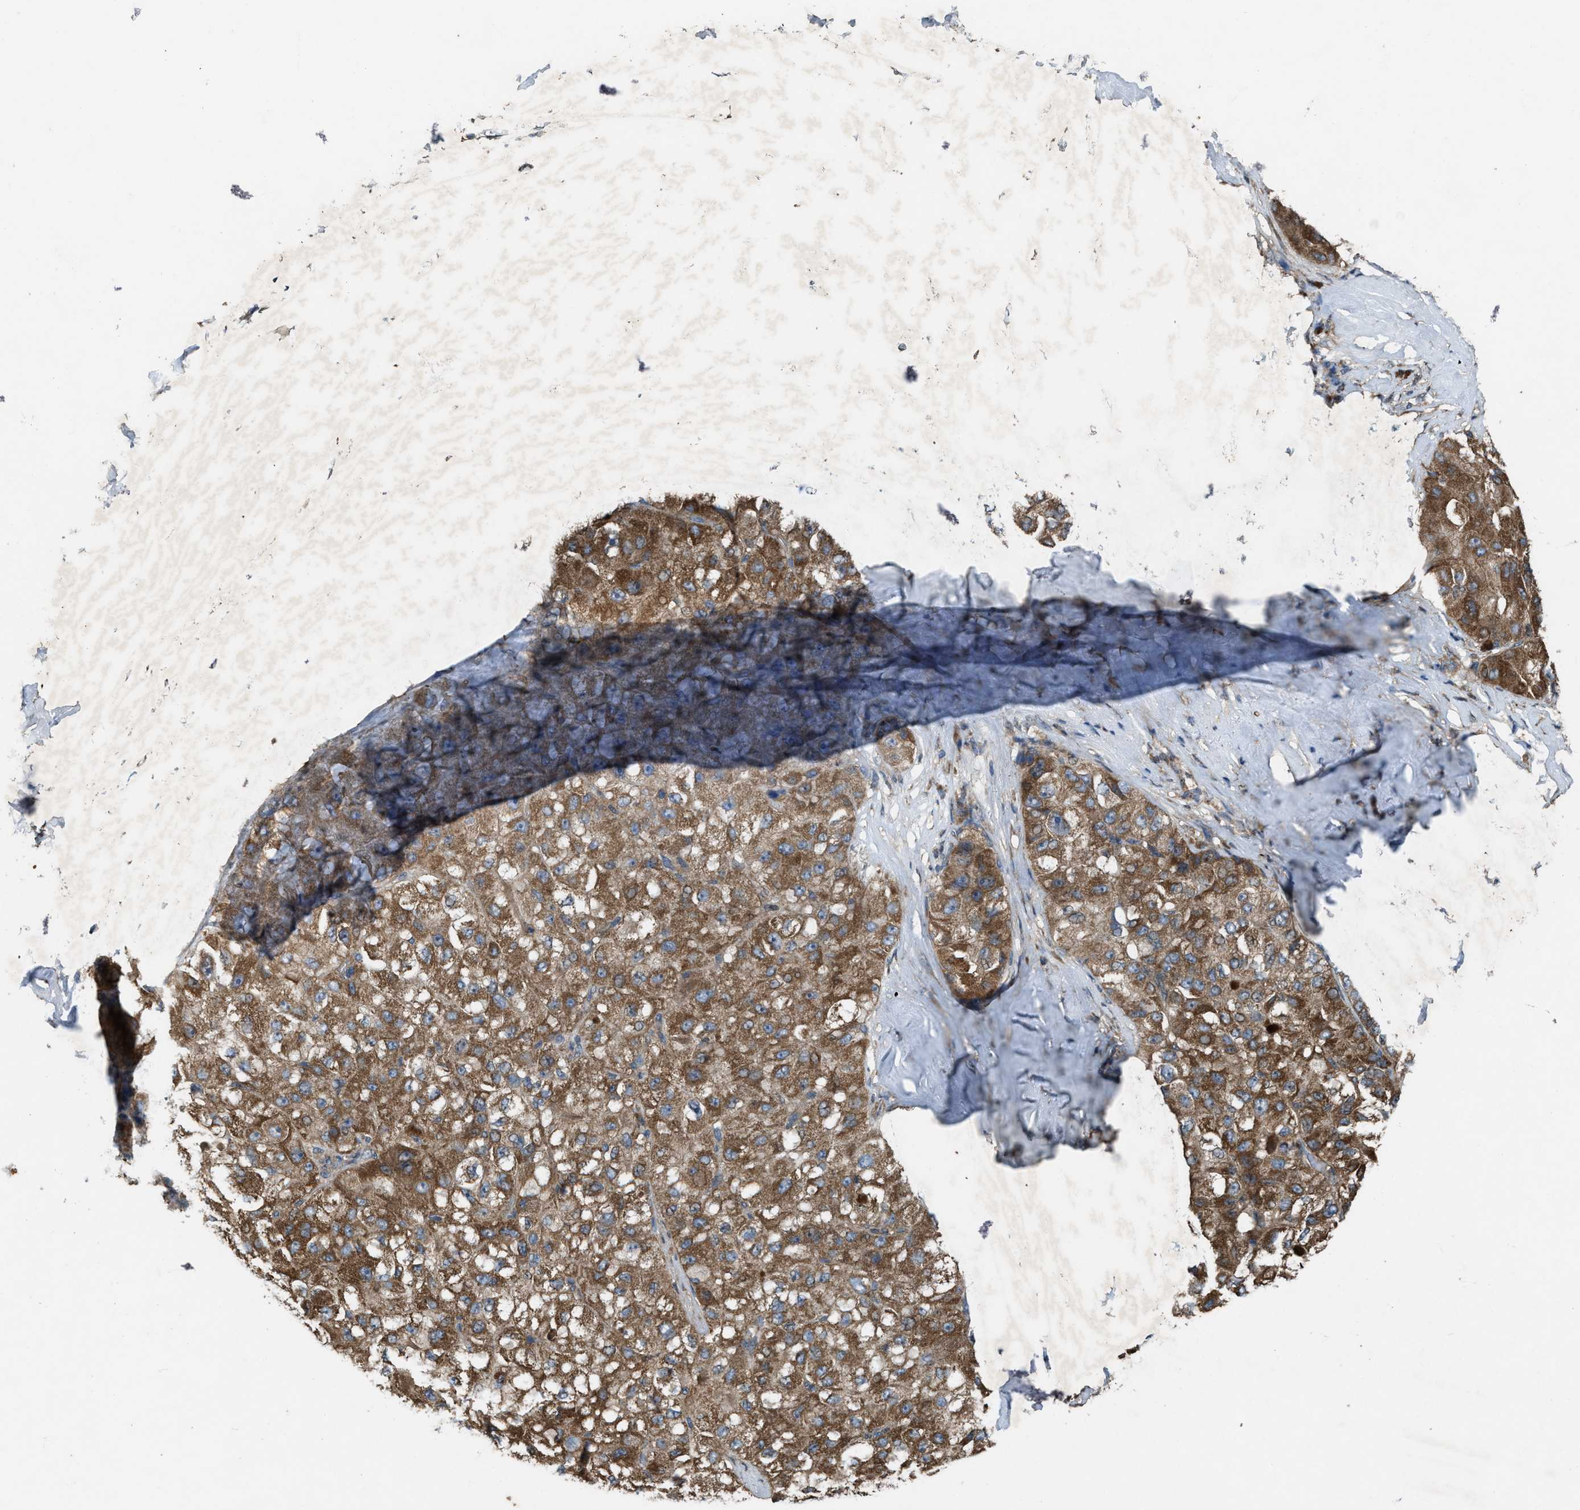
{"staining": {"intensity": "moderate", "quantity": ">75%", "location": "cytoplasmic/membranous"}, "tissue": "liver cancer", "cell_type": "Tumor cells", "image_type": "cancer", "snomed": [{"axis": "morphology", "description": "Carcinoma, Hepatocellular, NOS"}, {"axis": "topography", "description": "Liver"}], "caption": "Immunohistochemical staining of liver hepatocellular carcinoma displays medium levels of moderate cytoplasmic/membranous protein positivity in about >75% of tumor cells.", "gene": "PDP2", "patient": {"sex": "male", "age": 80}}